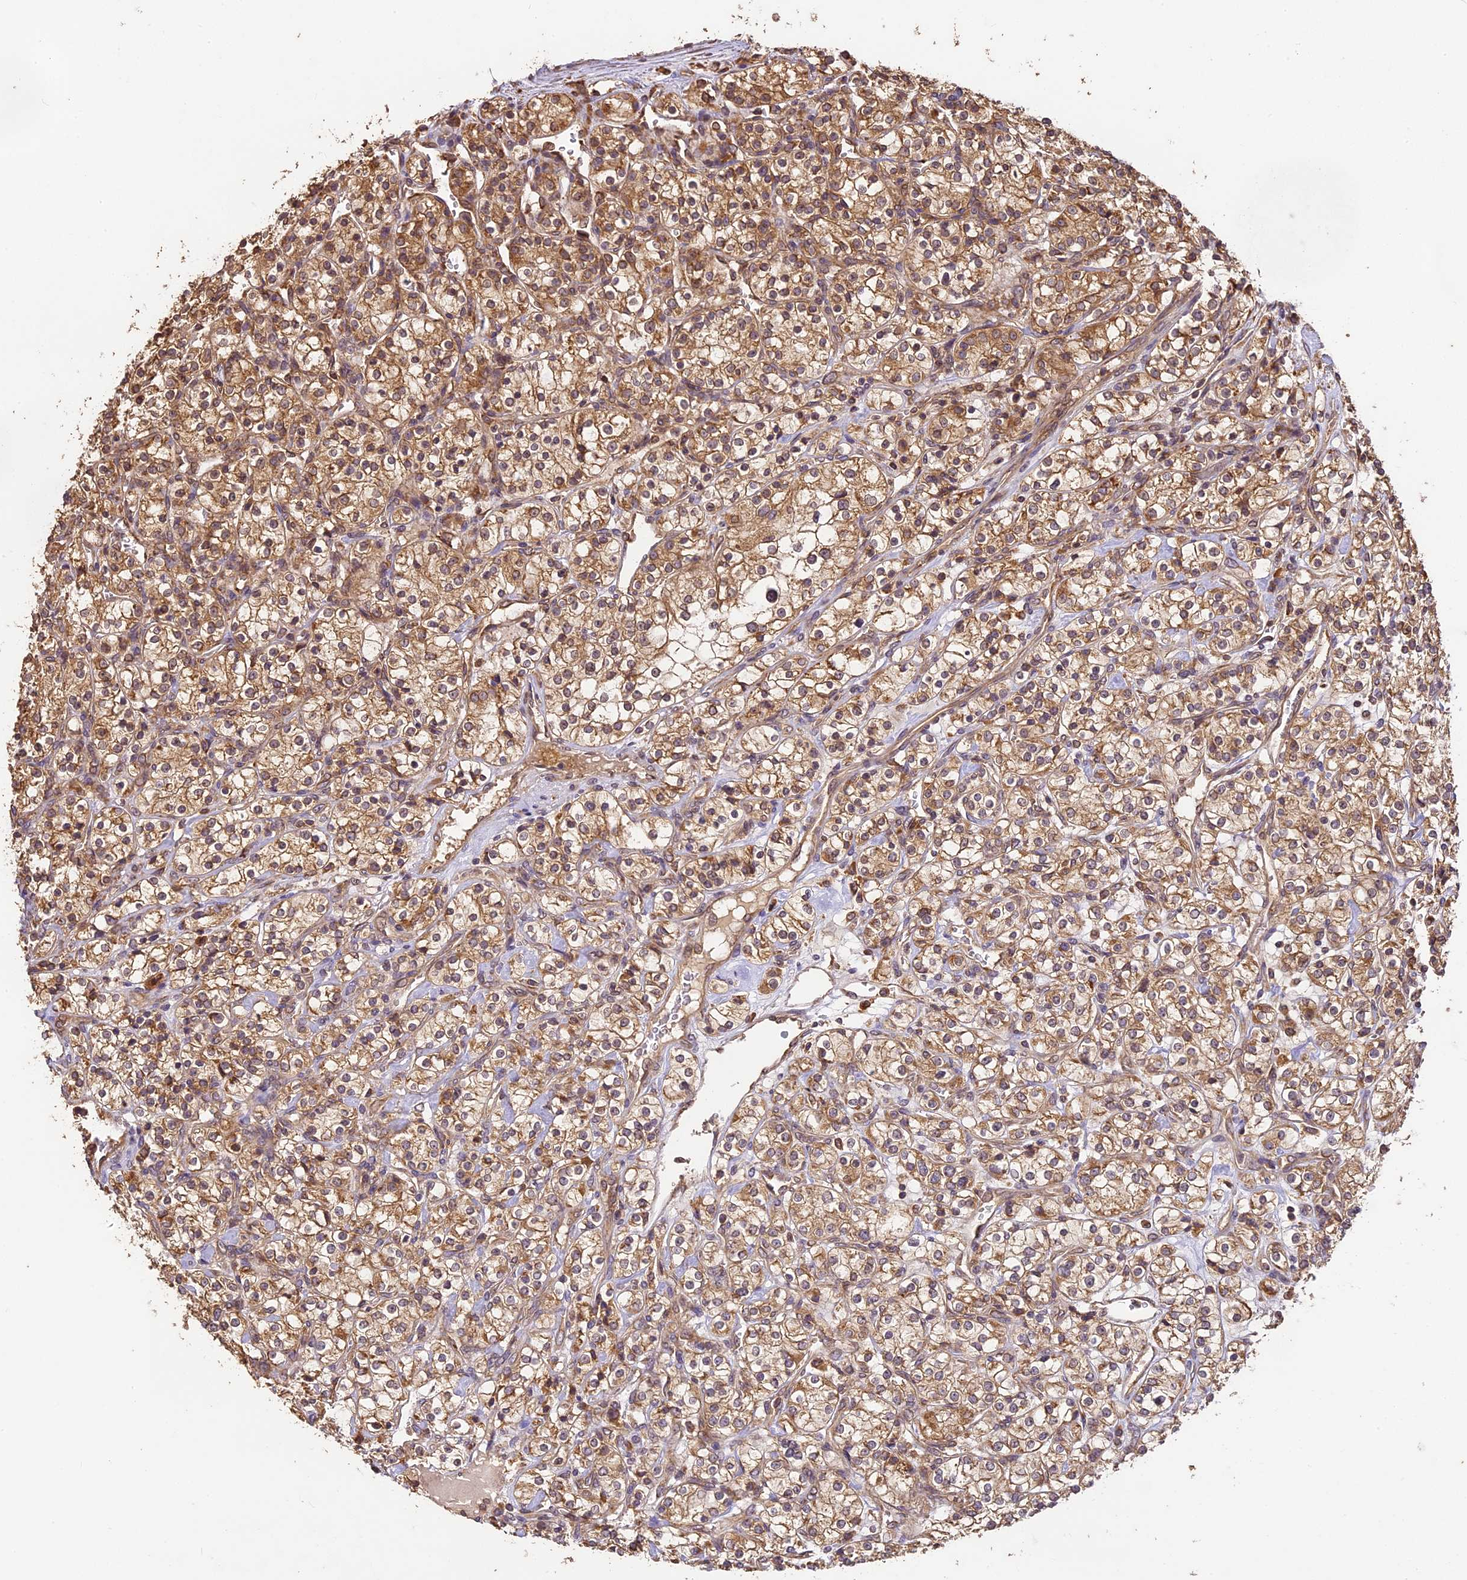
{"staining": {"intensity": "moderate", "quantity": ">75%", "location": "cytoplasmic/membranous"}, "tissue": "renal cancer", "cell_type": "Tumor cells", "image_type": "cancer", "snomed": [{"axis": "morphology", "description": "Adenocarcinoma, NOS"}, {"axis": "topography", "description": "Kidney"}], "caption": "Approximately >75% of tumor cells in human renal adenocarcinoma reveal moderate cytoplasmic/membranous protein staining as visualized by brown immunohistochemical staining.", "gene": "BRAP", "patient": {"sex": "male", "age": 77}}